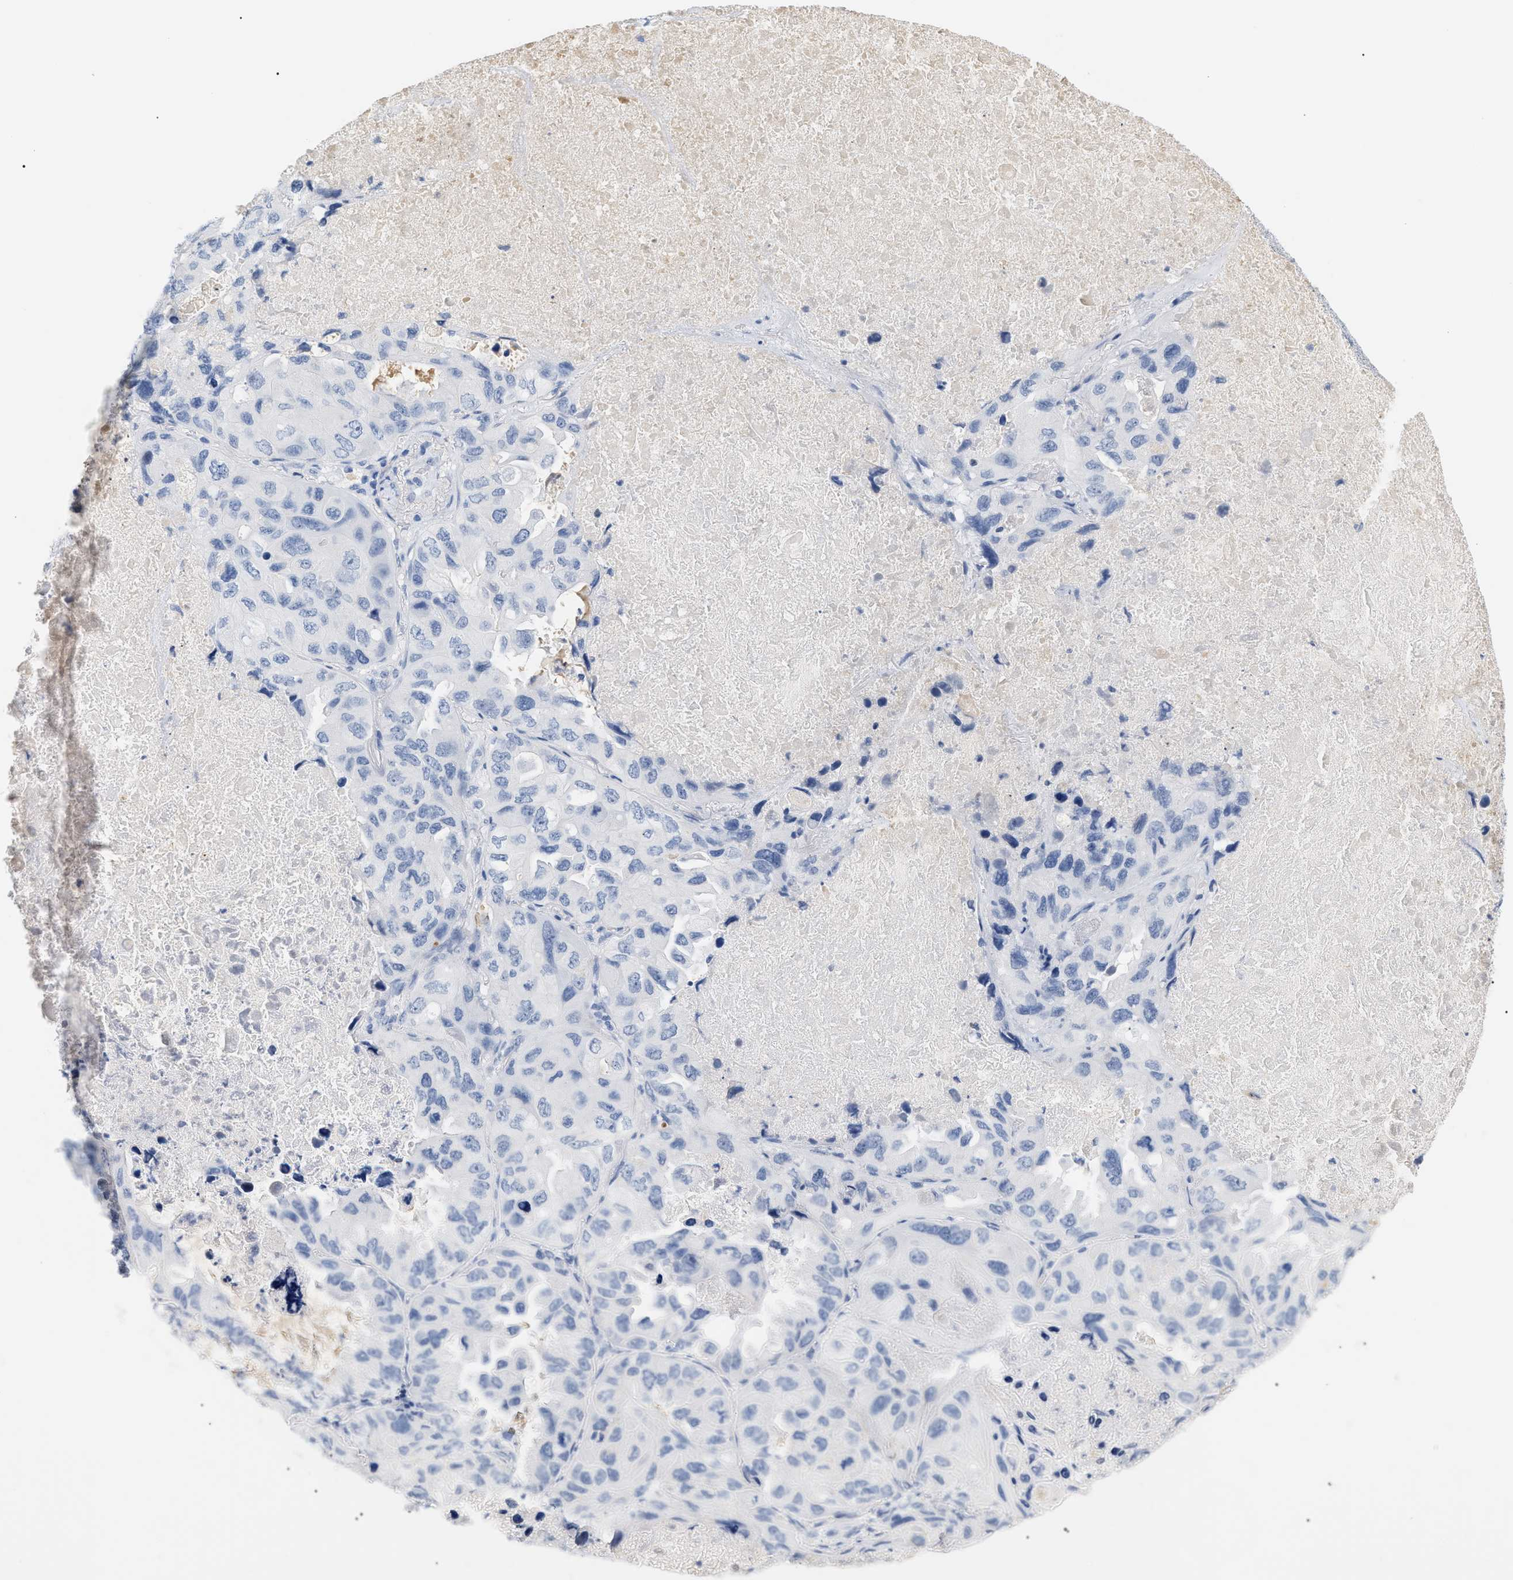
{"staining": {"intensity": "negative", "quantity": "none", "location": "none"}, "tissue": "lung cancer", "cell_type": "Tumor cells", "image_type": "cancer", "snomed": [{"axis": "morphology", "description": "Squamous cell carcinoma, NOS"}, {"axis": "topography", "description": "Lung"}], "caption": "Immunohistochemistry of lung cancer shows no expression in tumor cells.", "gene": "CFH", "patient": {"sex": "female", "age": 73}}